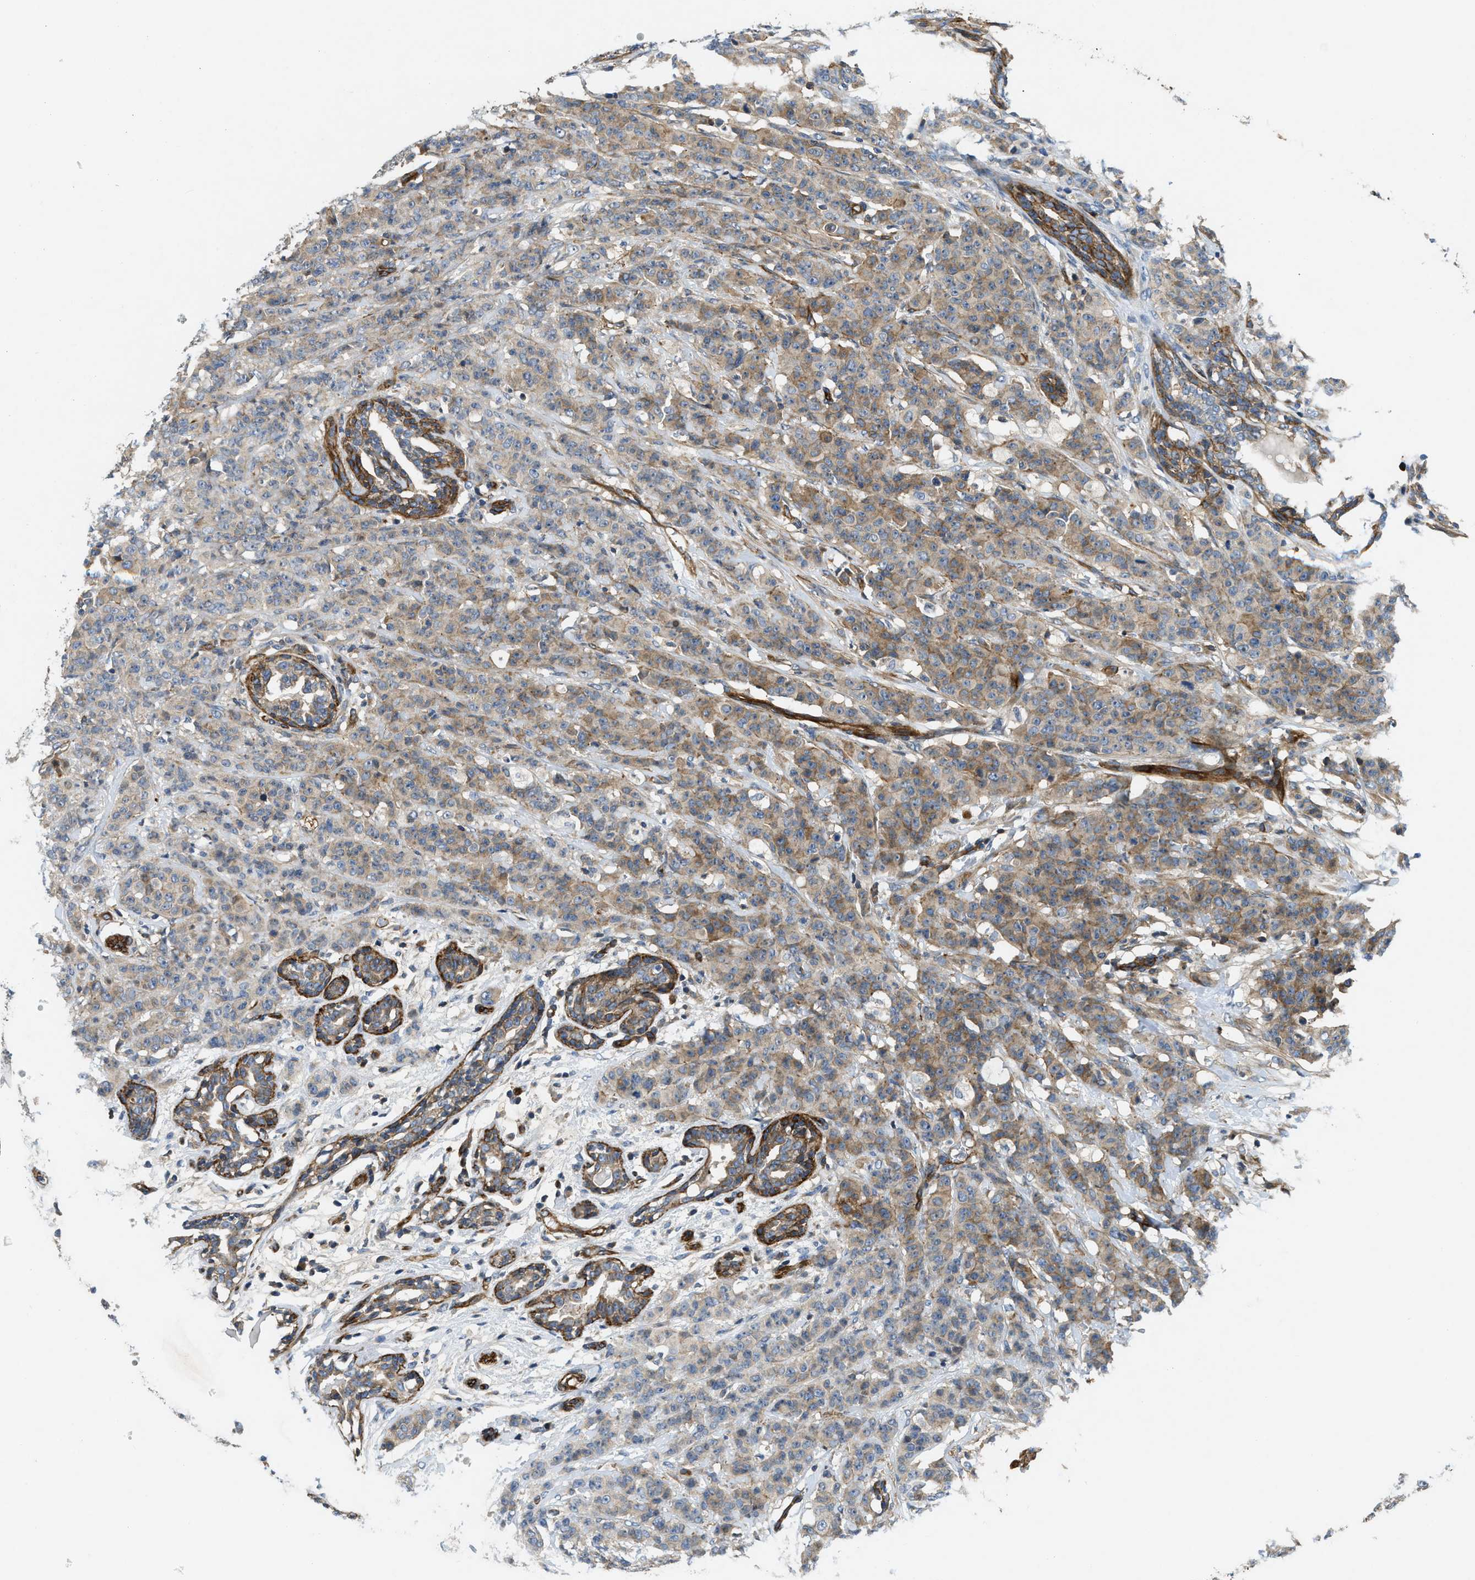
{"staining": {"intensity": "moderate", "quantity": ">75%", "location": "cytoplasmic/membranous"}, "tissue": "breast cancer", "cell_type": "Tumor cells", "image_type": "cancer", "snomed": [{"axis": "morphology", "description": "Normal tissue, NOS"}, {"axis": "morphology", "description": "Duct carcinoma"}, {"axis": "topography", "description": "Breast"}], "caption": "Breast cancer (intraductal carcinoma) tissue exhibits moderate cytoplasmic/membranous staining in about >75% of tumor cells", "gene": "NYNRIN", "patient": {"sex": "female", "age": 40}}